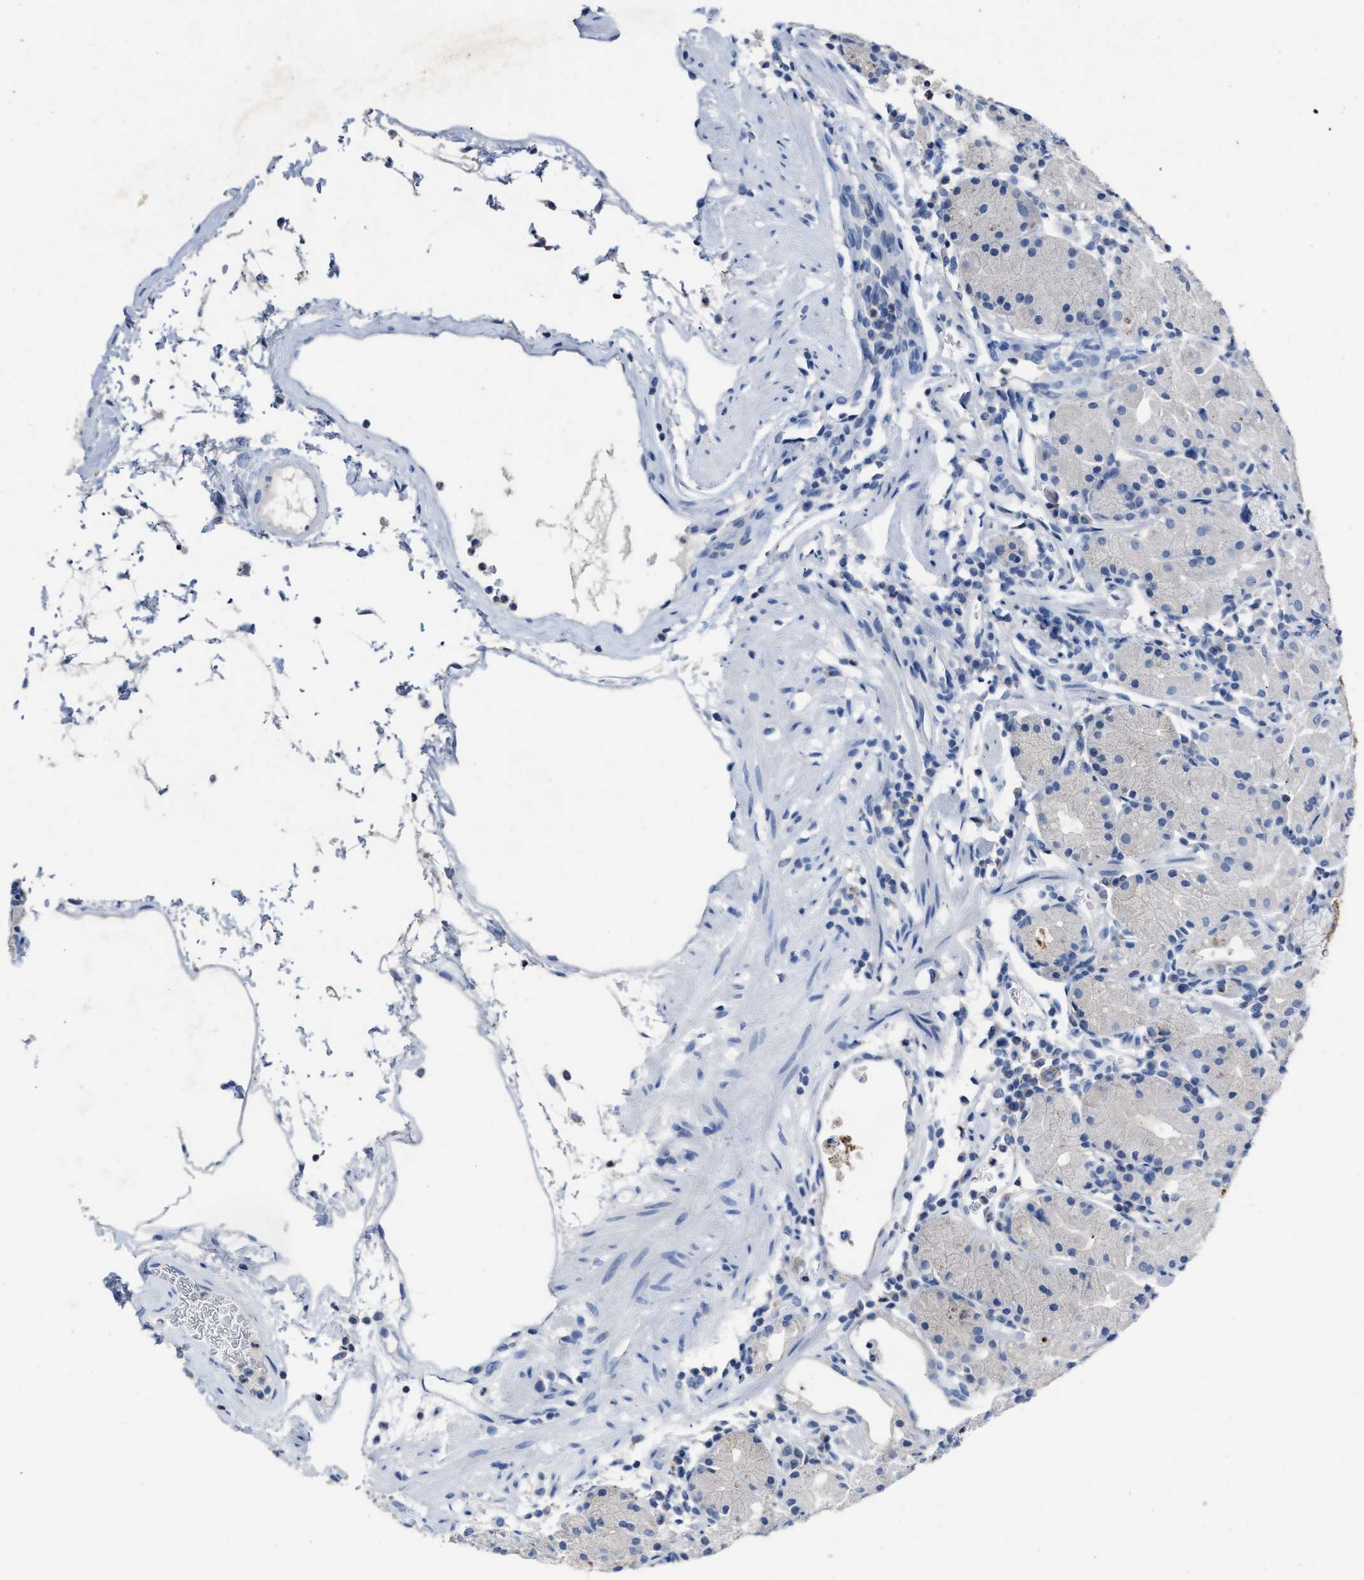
{"staining": {"intensity": "negative", "quantity": "none", "location": "none"}, "tissue": "stomach", "cell_type": "Glandular cells", "image_type": "normal", "snomed": [{"axis": "morphology", "description": "Normal tissue, NOS"}, {"axis": "topography", "description": "Stomach"}, {"axis": "topography", "description": "Stomach, lower"}], "caption": "This is a micrograph of IHC staining of unremarkable stomach, which shows no staining in glandular cells.", "gene": "CEACAM5", "patient": {"sex": "female", "age": 75}}